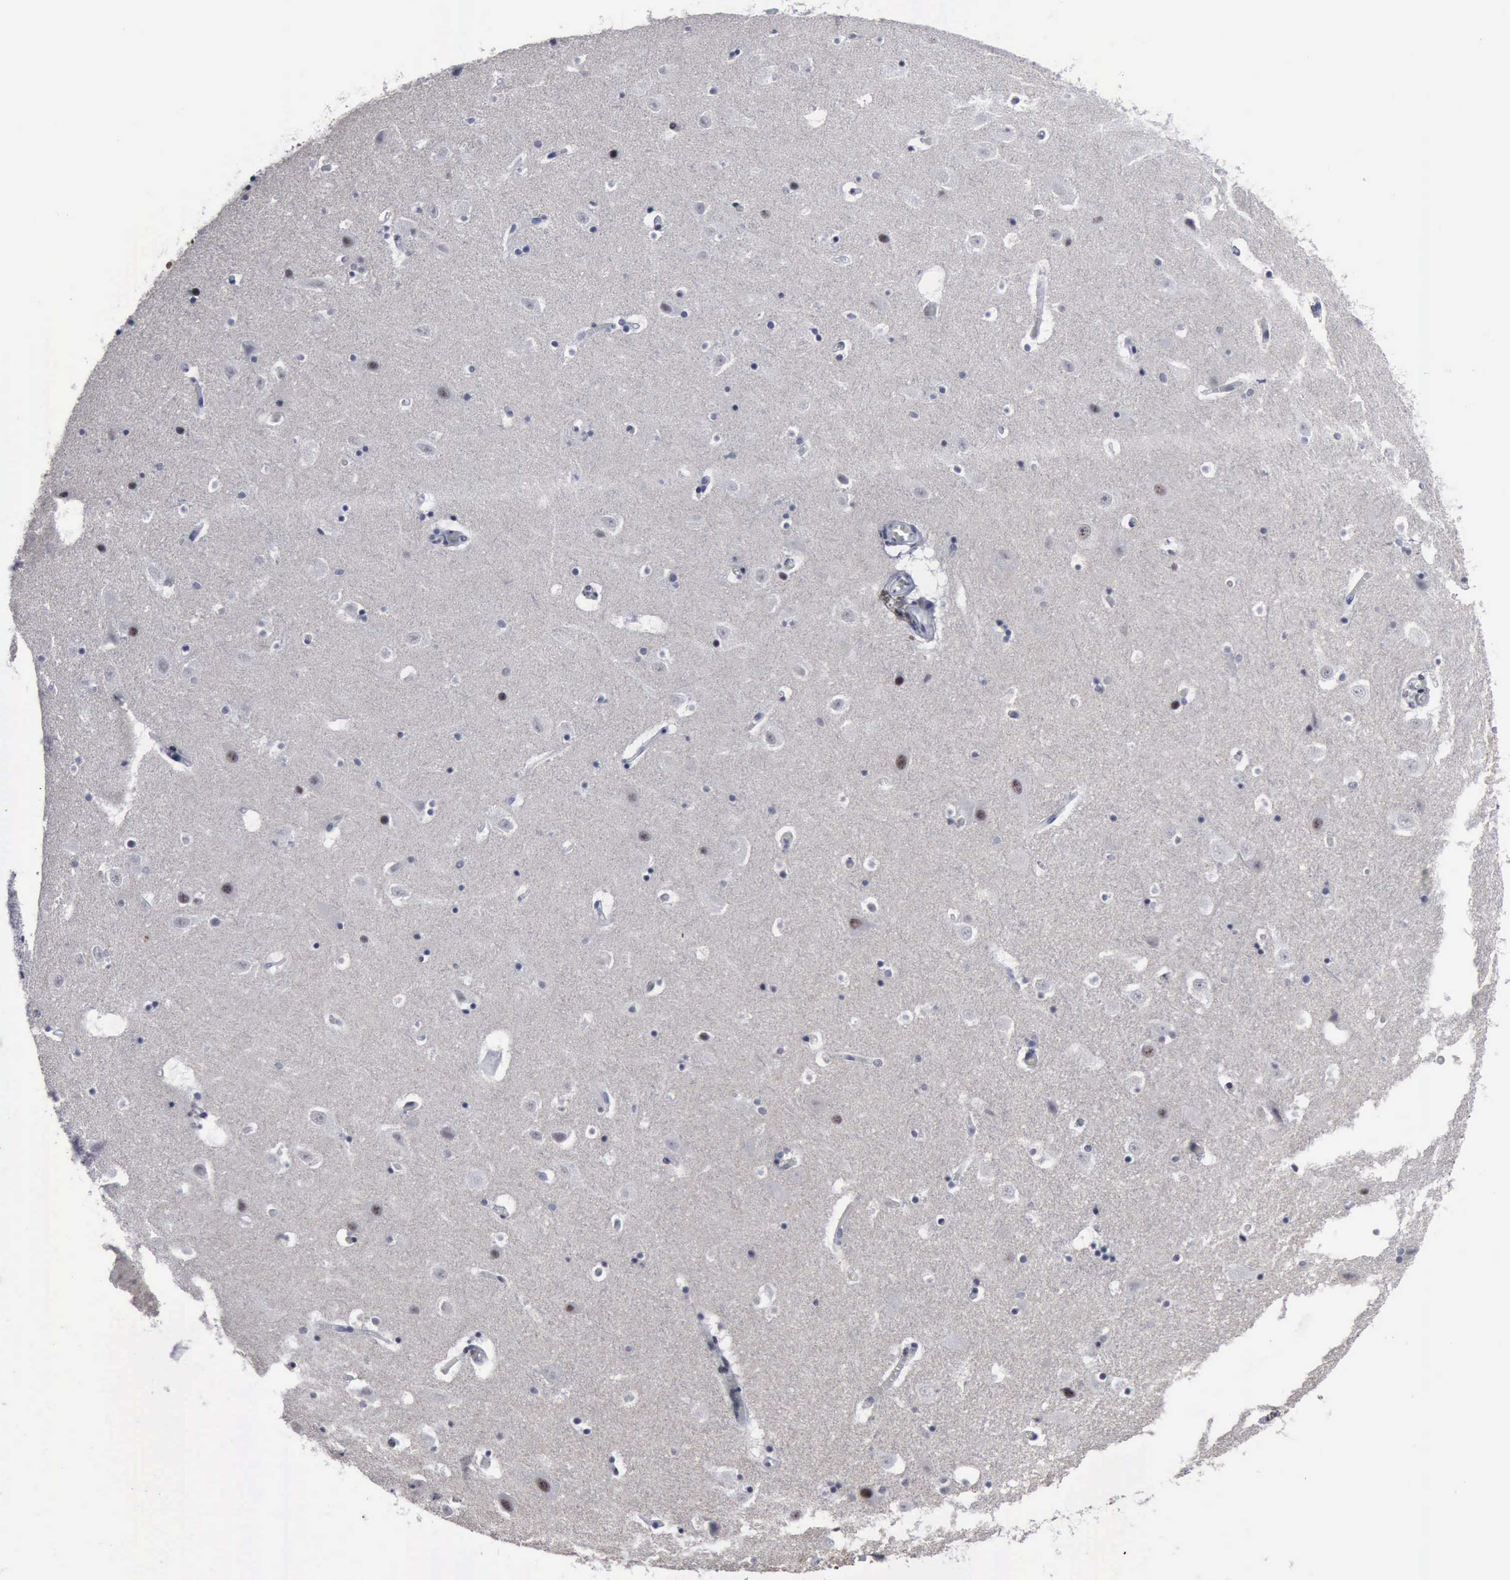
{"staining": {"intensity": "negative", "quantity": "none", "location": "none"}, "tissue": "hippocampus", "cell_type": "Glial cells", "image_type": "normal", "snomed": [{"axis": "morphology", "description": "Normal tissue, NOS"}, {"axis": "topography", "description": "Hippocampus"}], "caption": "High magnification brightfield microscopy of benign hippocampus stained with DAB (brown) and counterstained with hematoxylin (blue): glial cells show no significant positivity. (Immunohistochemistry (ihc), brightfield microscopy, high magnification).", "gene": "BRD1", "patient": {"sex": "male", "age": 45}}